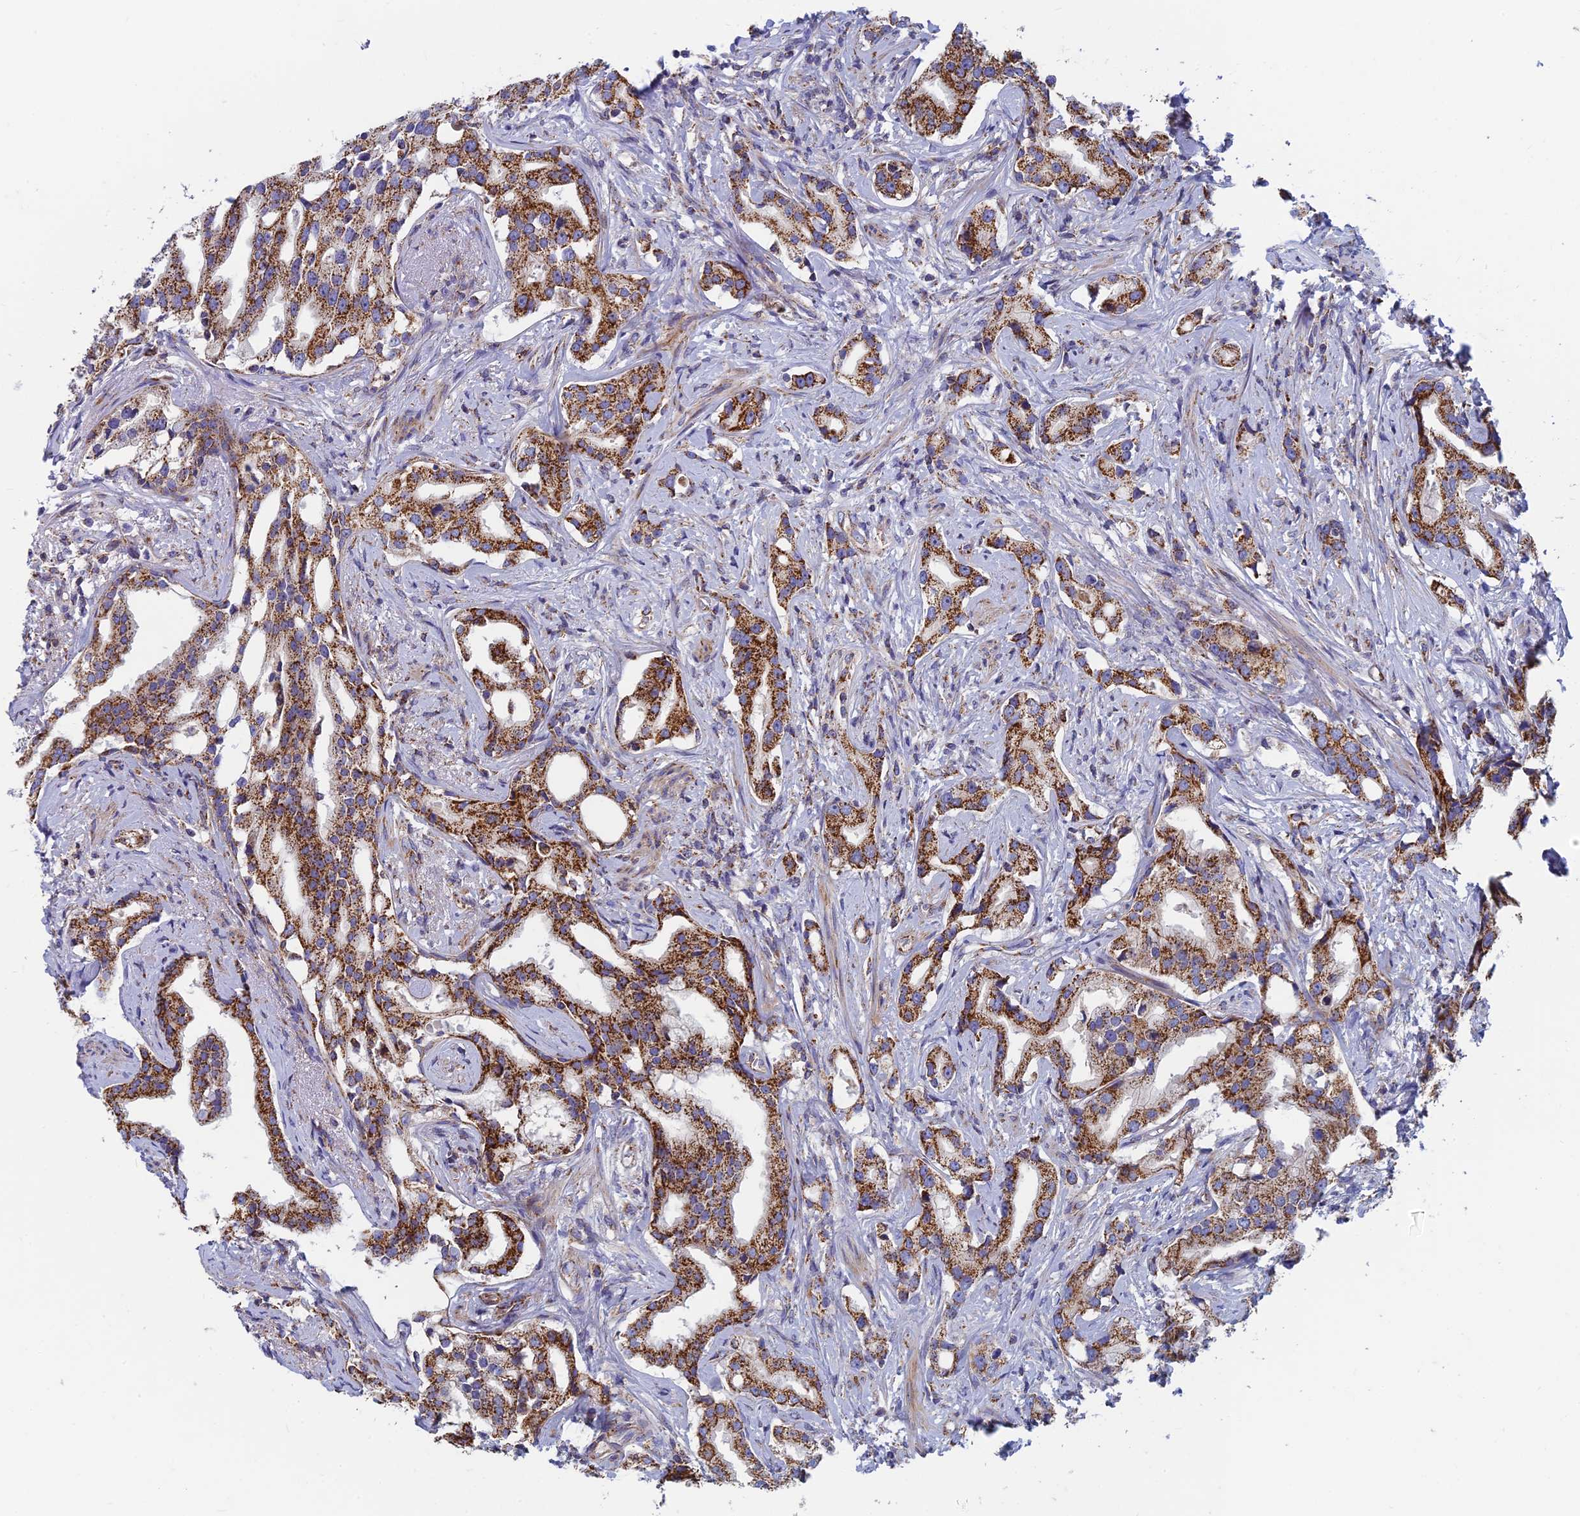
{"staining": {"intensity": "strong", "quantity": ">75%", "location": "cytoplasmic/membranous"}, "tissue": "prostate cancer", "cell_type": "Tumor cells", "image_type": "cancer", "snomed": [{"axis": "morphology", "description": "Adenocarcinoma, High grade"}, {"axis": "topography", "description": "Prostate"}], "caption": "IHC of human prostate high-grade adenocarcinoma displays high levels of strong cytoplasmic/membranous positivity in approximately >75% of tumor cells.", "gene": "MRPS9", "patient": {"sex": "male", "age": 67}}